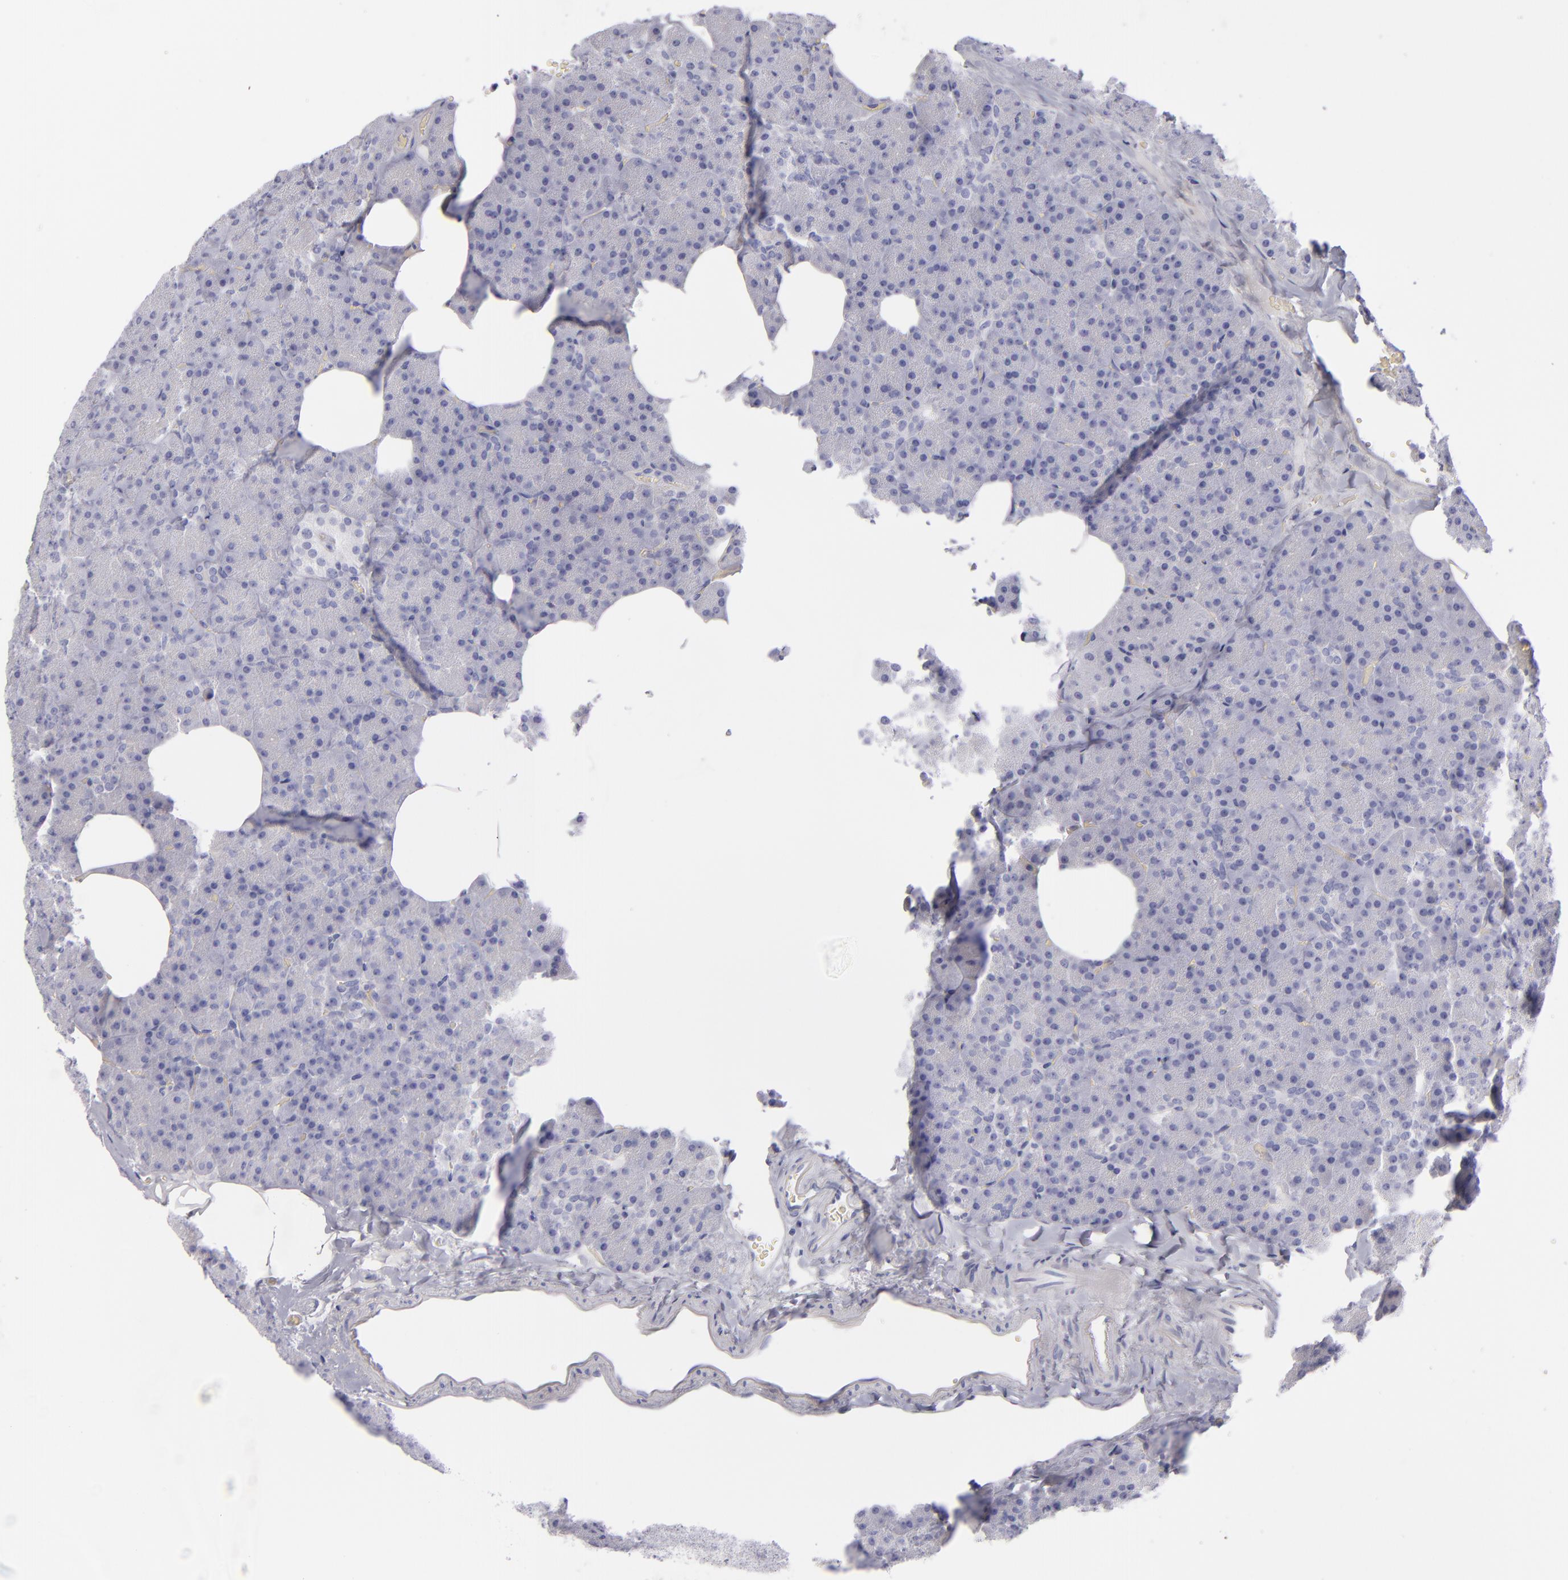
{"staining": {"intensity": "negative", "quantity": "none", "location": "none"}, "tissue": "pancreas", "cell_type": "Exocrine glandular cells", "image_type": "normal", "snomed": [{"axis": "morphology", "description": "Normal tissue, NOS"}, {"axis": "topography", "description": "Pancreas"}], "caption": "The histopathology image exhibits no staining of exocrine glandular cells in unremarkable pancreas.", "gene": "CD22", "patient": {"sex": "female", "age": 35}}